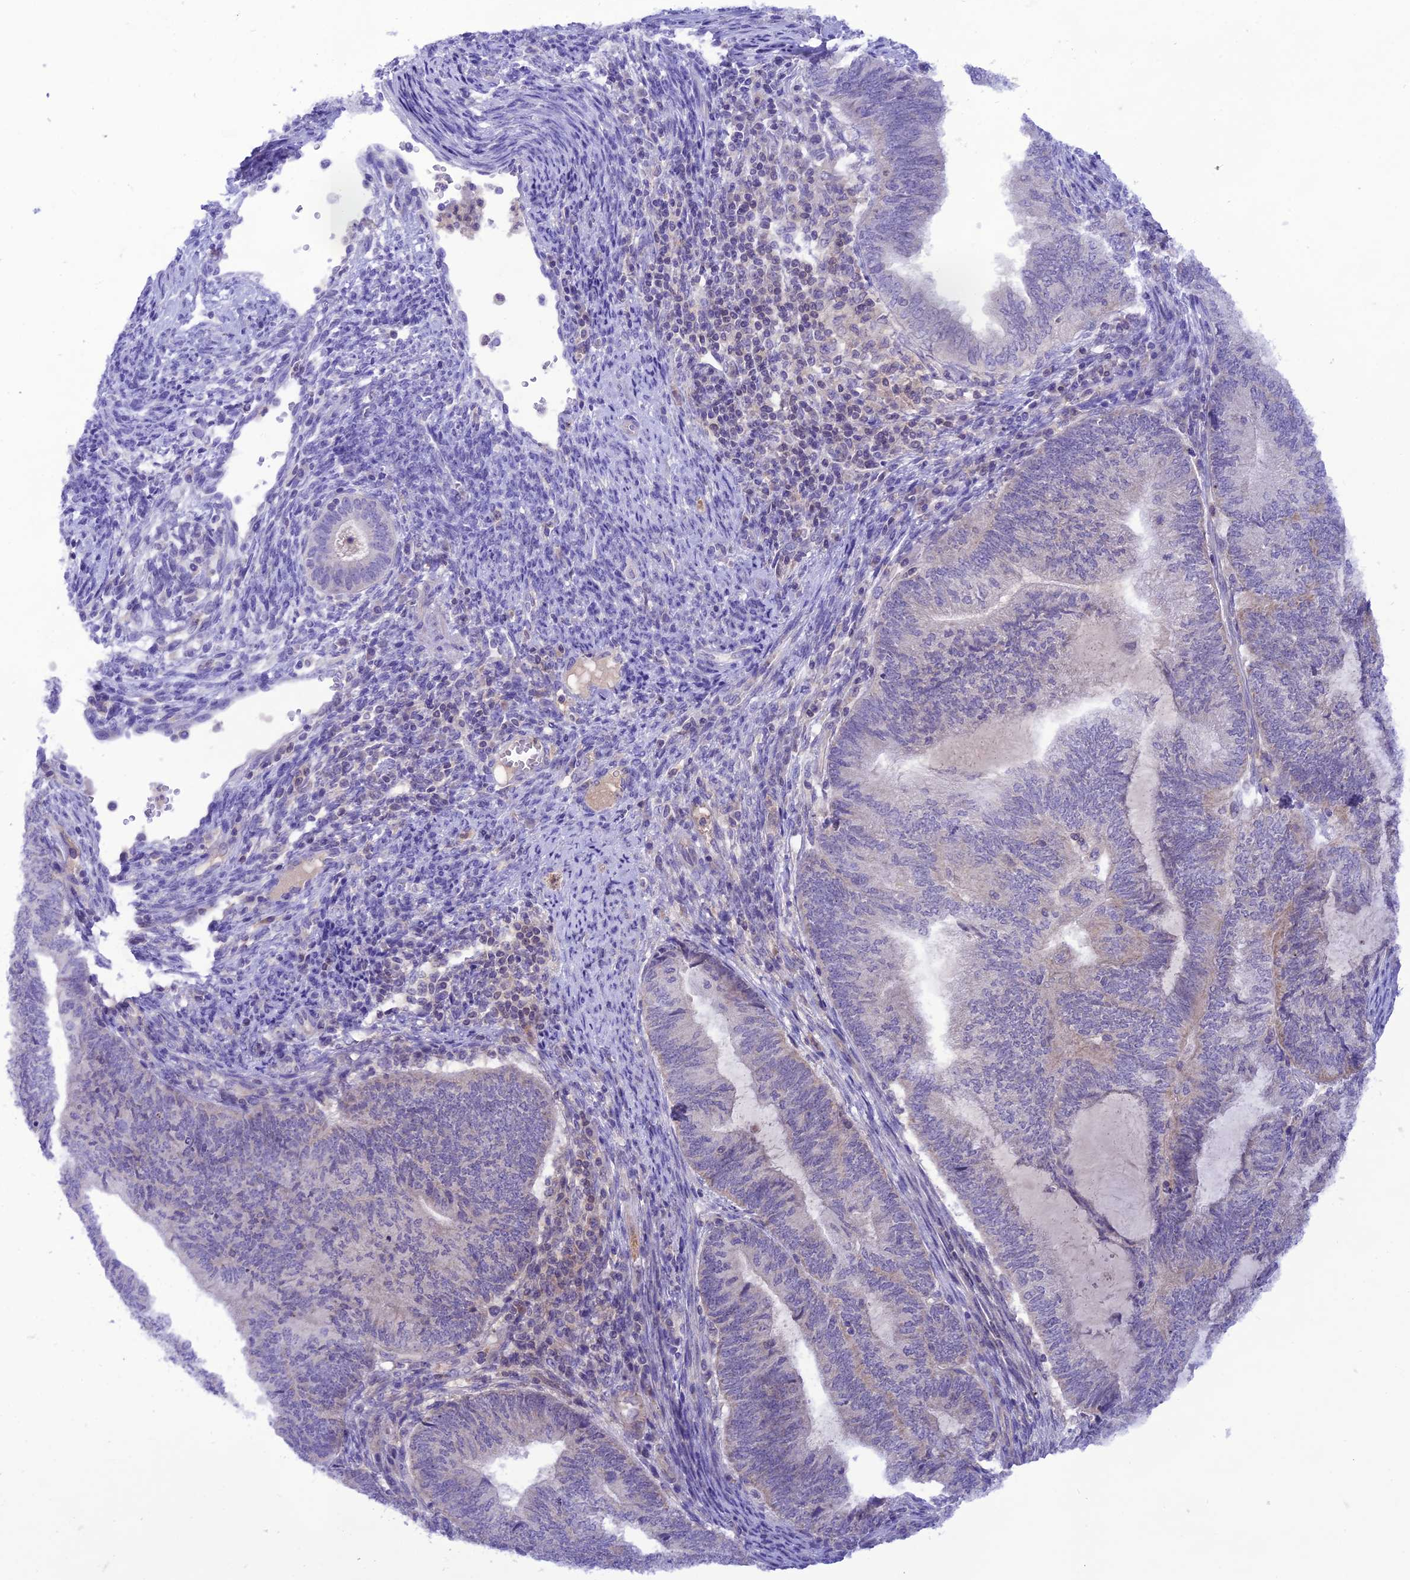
{"staining": {"intensity": "negative", "quantity": "none", "location": "none"}, "tissue": "endometrial cancer", "cell_type": "Tumor cells", "image_type": "cancer", "snomed": [{"axis": "morphology", "description": "Adenocarcinoma, NOS"}, {"axis": "topography", "description": "Uterus"}, {"axis": "topography", "description": "Endometrium"}], "caption": "IHC of human endometrial adenocarcinoma reveals no positivity in tumor cells. (Stains: DAB (3,3'-diaminobenzidine) immunohistochemistry with hematoxylin counter stain, Microscopy: brightfield microscopy at high magnification).", "gene": "NDUFC1", "patient": {"sex": "female", "age": 70}}